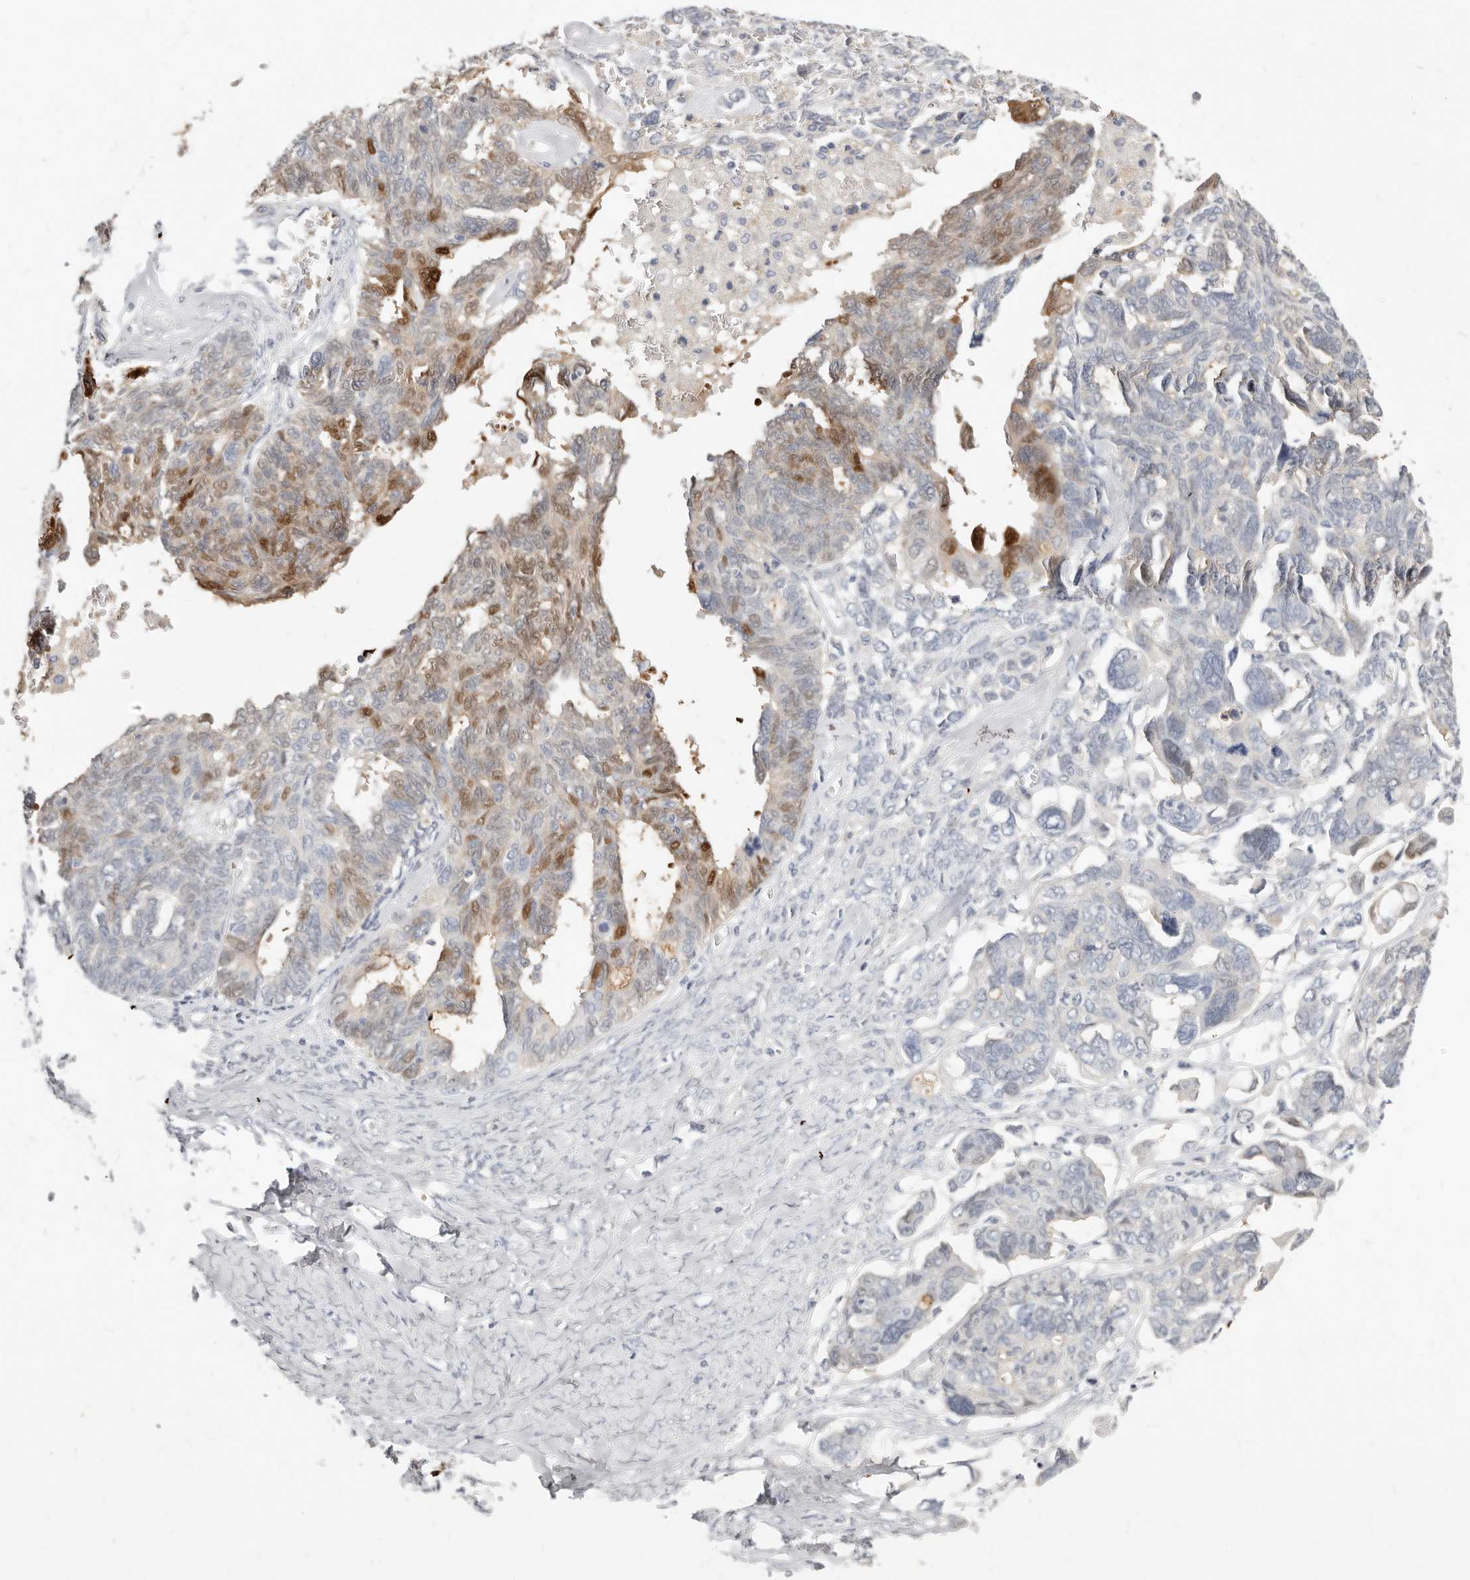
{"staining": {"intensity": "moderate", "quantity": "<25%", "location": "cytoplasmic/membranous,nuclear"}, "tissue": "ovarian cancer", "cell_type": "Tumor cells", "image_type": "cancer", "snomed": [{"axis": "morphology", "description": "Cystadenocarcinoma, serous, NOS"}, {"axis": "topography", "description": "Ovary"}], "caption": "Human ovarian serous cystadenocarcinoma stained with a protein marker demonstrates moderate staining in tumor cells.", "gene": "TMEM63B", "patient": {"sex": "female", "age": 79}}